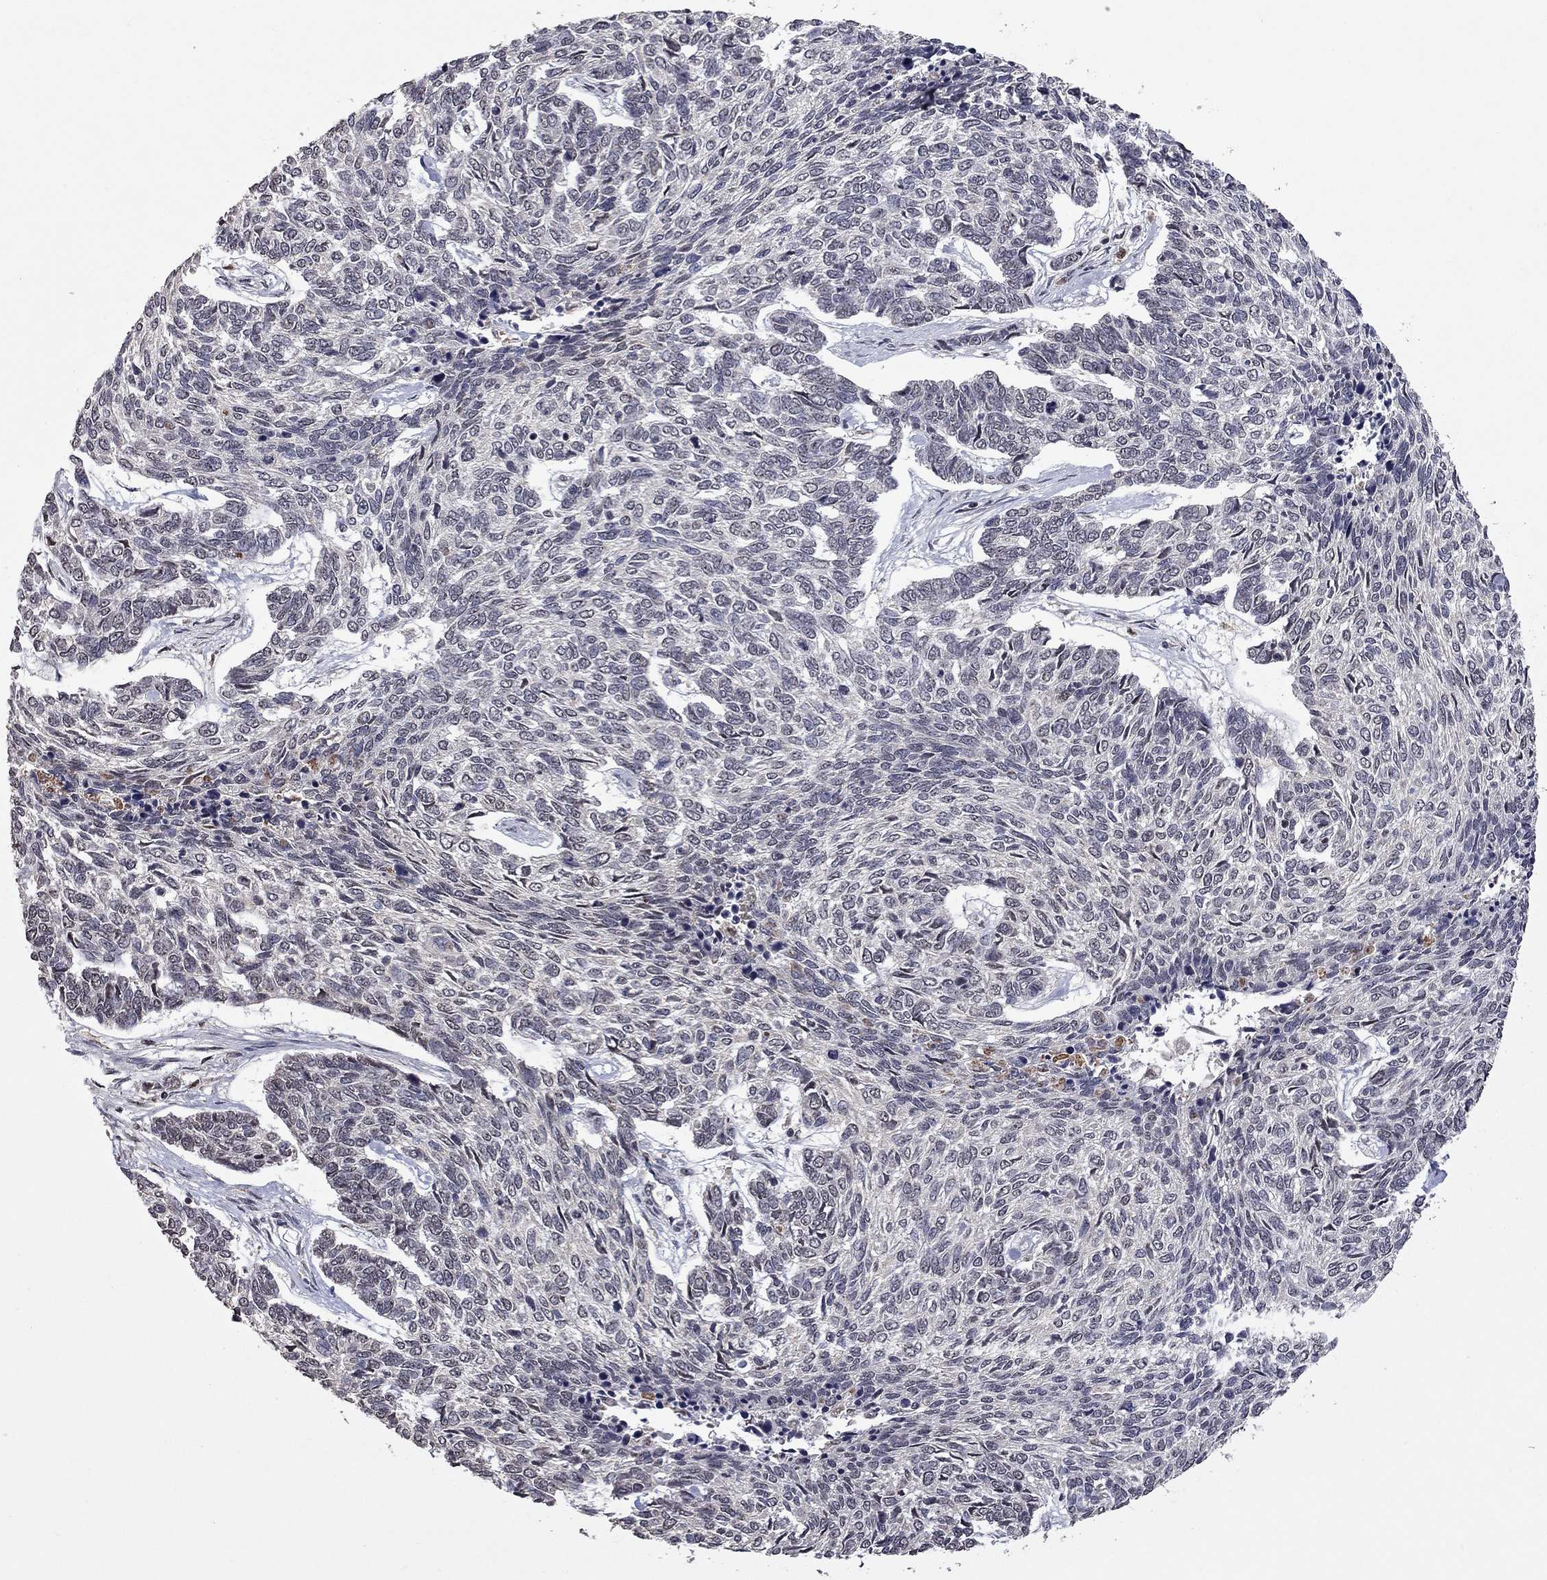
{"staining": {"intensity": "negative", "quantity": "none", "location": "none"}, "tissue": "skin cancer", "cell_type": "Tumor cells", "image_type": "cancer", "snomed": [{"axis": "morphology", "description": "Basal cell carcinoma"}, {"axis": "topography", "description": "Skin"}], "caption": "Tumor cells show no significant protein expression in basal cell carcinoma (skin).", "gene": "SPOUT1", "patient": {"sex": "female", "age": 65}}